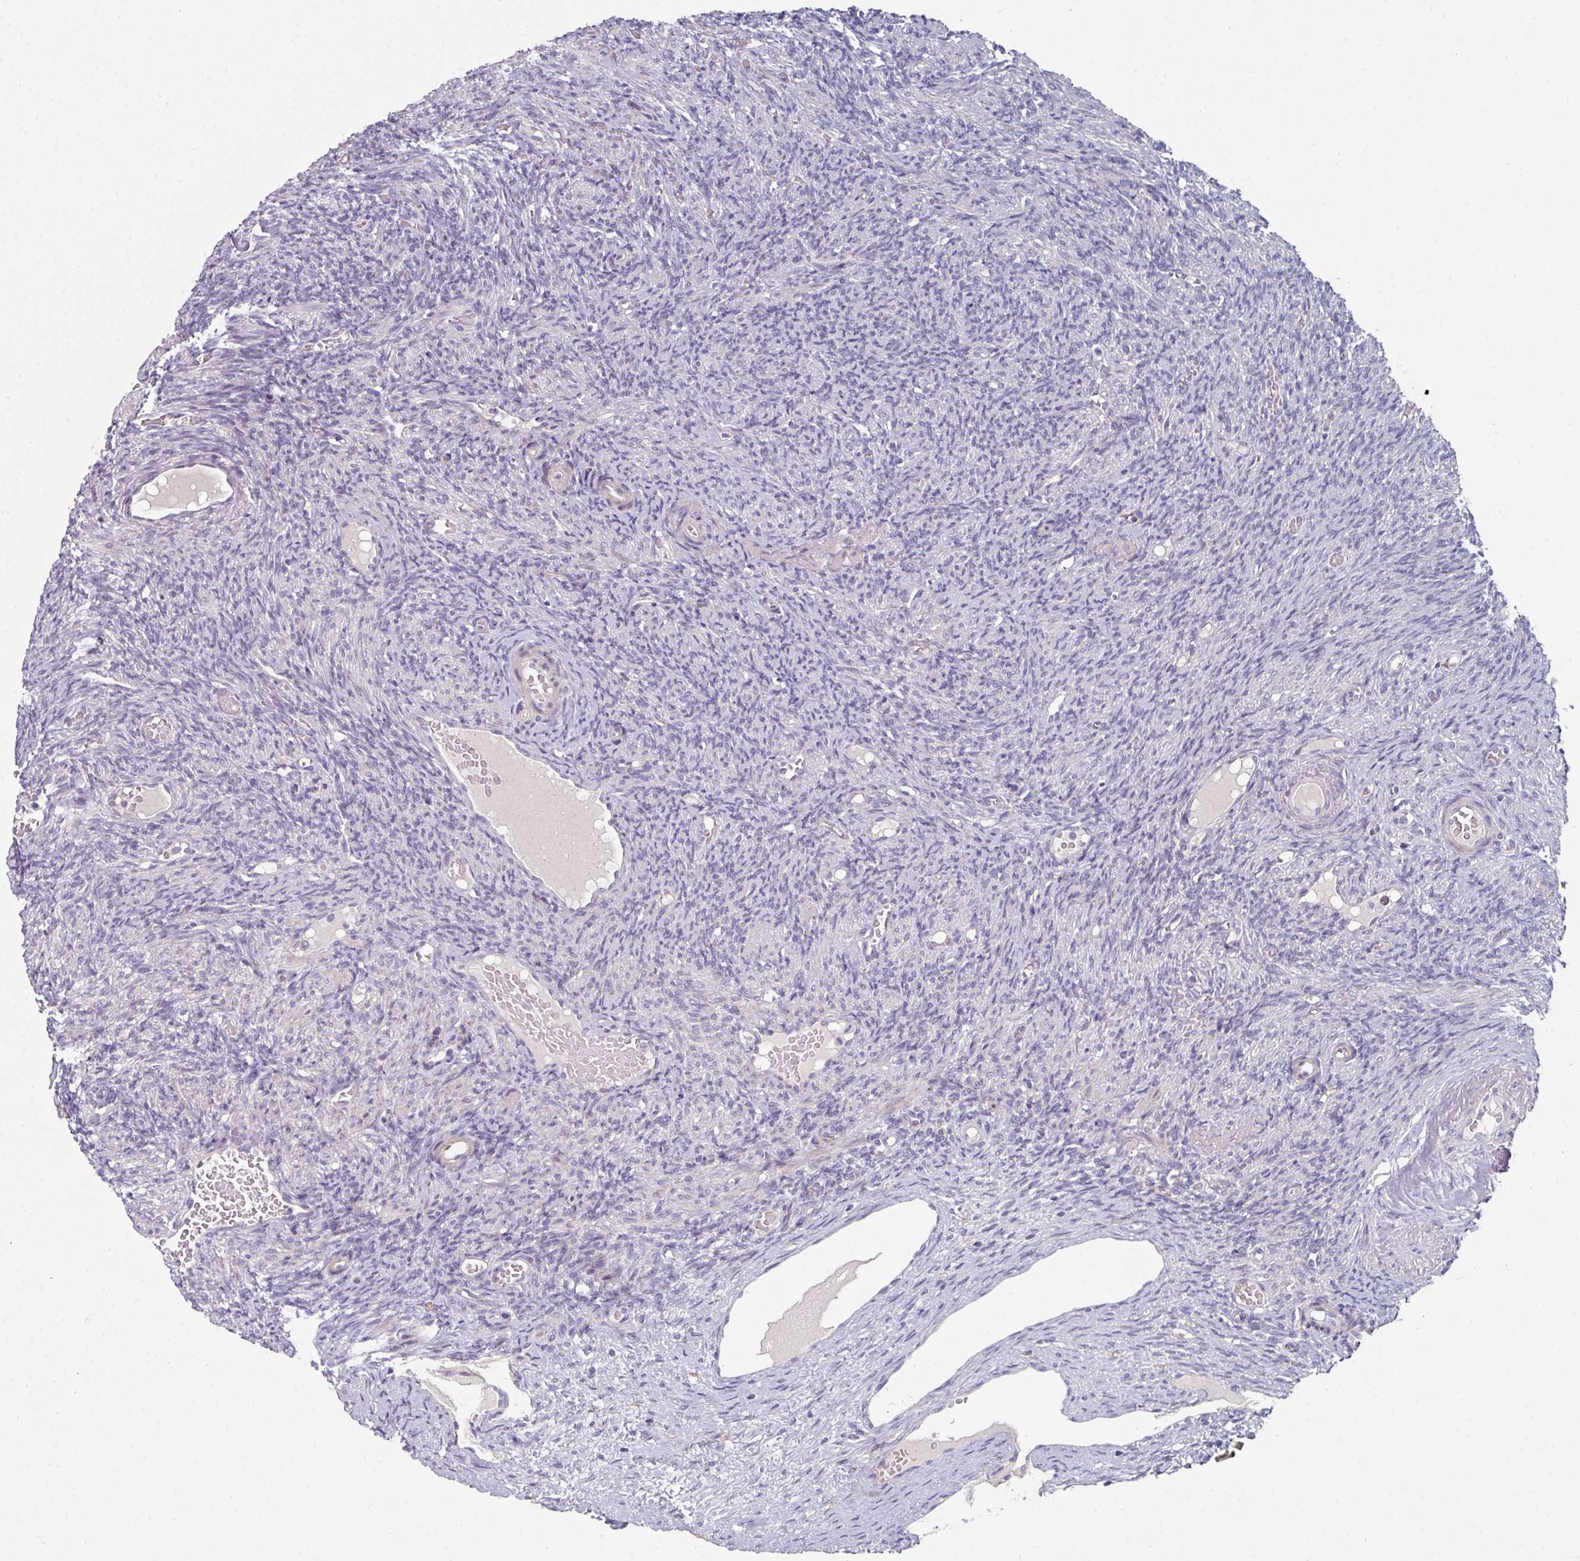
{"staining": {"intensity": "weak", "quantity": "25%-75%", "location": "cytoplasmic/membranous"}, "tissue": "ovary", "cell_type": "Follicle cells", "image_type": "normal", "snomed": [{"axis": "morphology", "description": "Normal tissue, NOS"}, {"axis": "topography", "description": "Ovary"}], "caption": "High-magnification brightfield microscopy of normal ovary stained with DAB (3,3'-diaminobenzidine) (brown) and counterstained with hematoxylin (blue). follicle cells exhibit weak cytoplasmic/membranous positivity is identified in approximately25%-75% of cells.", "gene": "WSB2", "patient": {"sex": "female", "age": 51}}